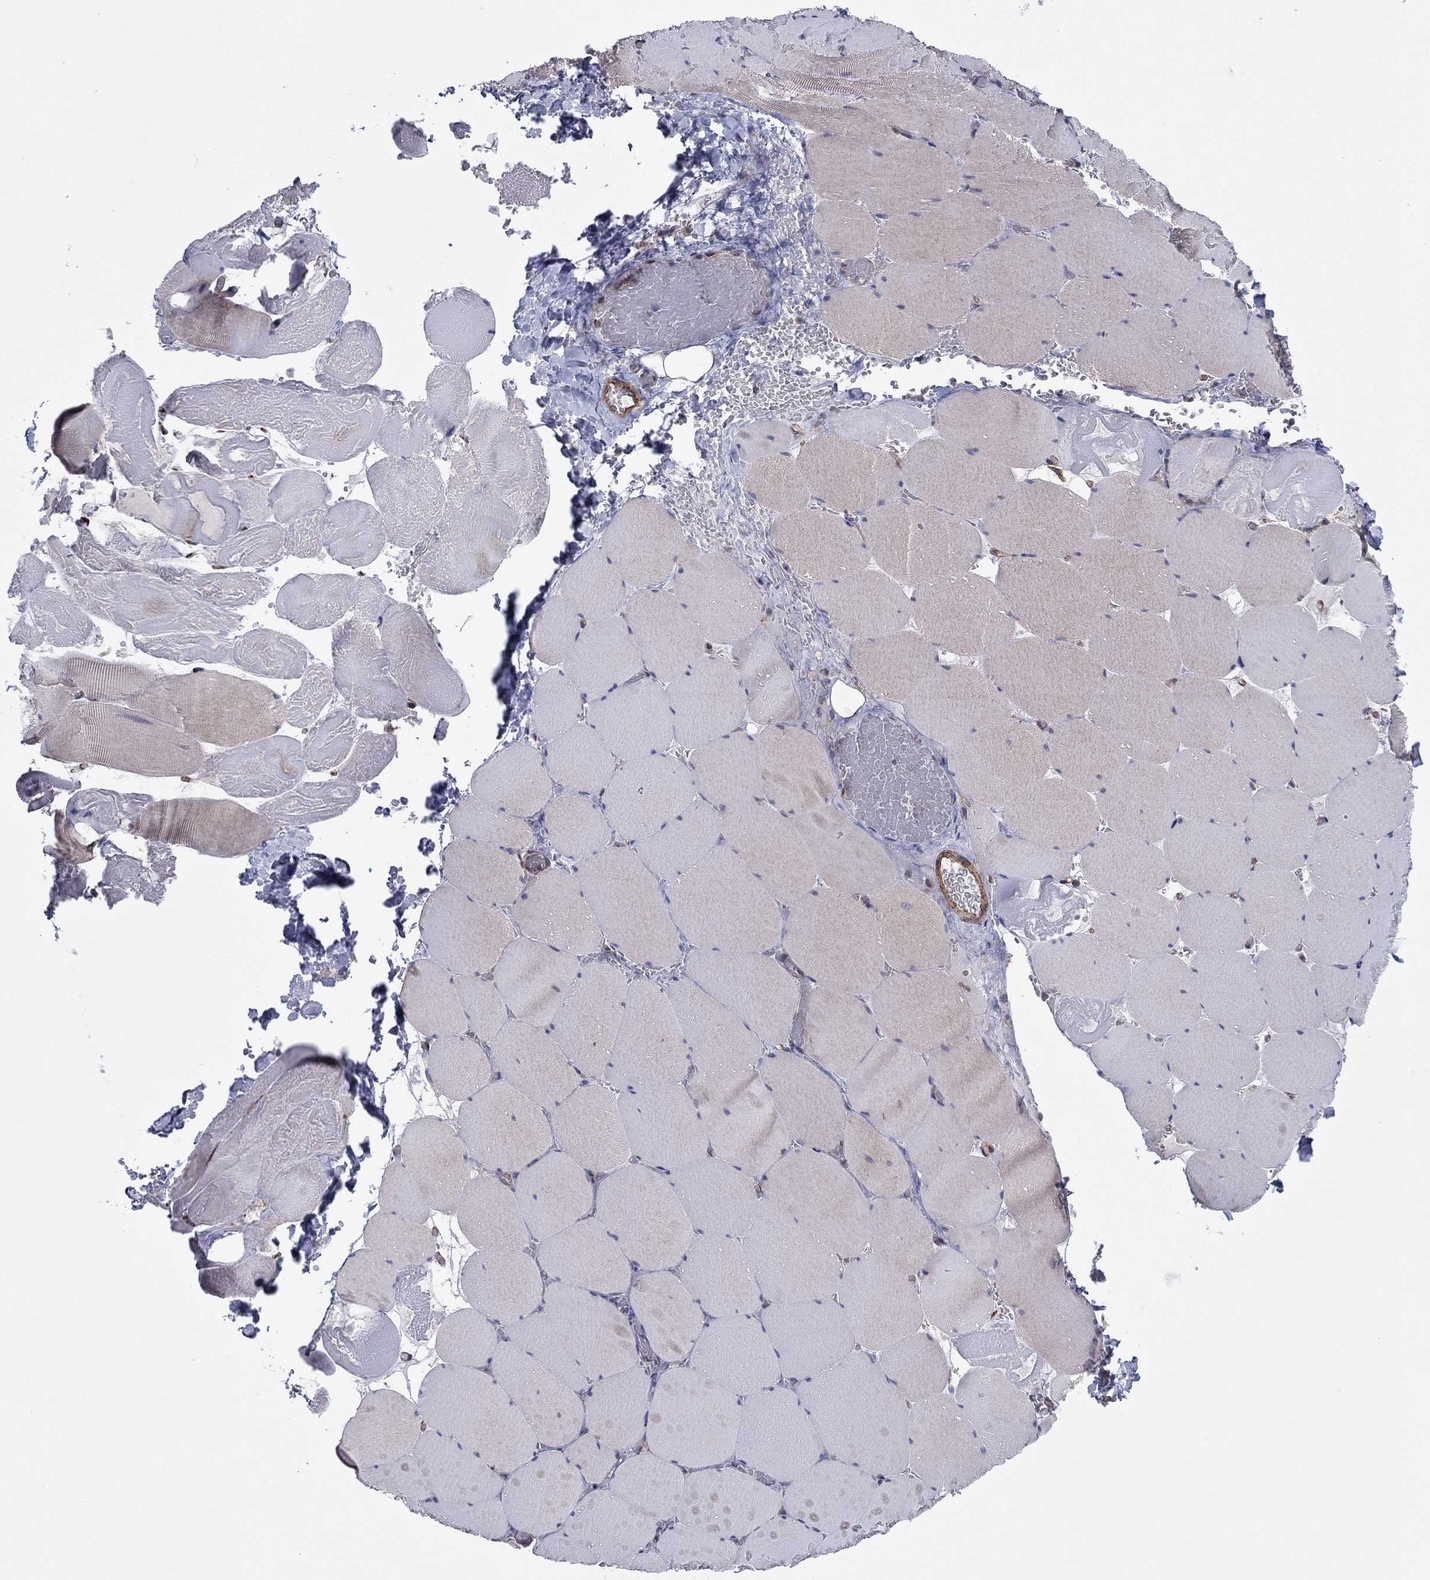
{"staining": {"intensity": "negative", "quantity": "none", "location": "none"}, "tissue": "skeletal muscle", "cell_type": "Myocytes", "image_type": "normal", "snomed": [{"axis": "morphology", "description": "Normal tissue, NOS"}, {"axis": "morphology", "description": "Malignant melanoma, Metastatic site"}, {"axis": "topography", "description": "Skeletal muscle"}], "caption": "Micrograph shows no protein positivity in myocytes of unremarkable skeletal muscle. Nuclei are stained in blue.", "gene": "PSD4", "patient": {"sex": "male", "age": 50}}